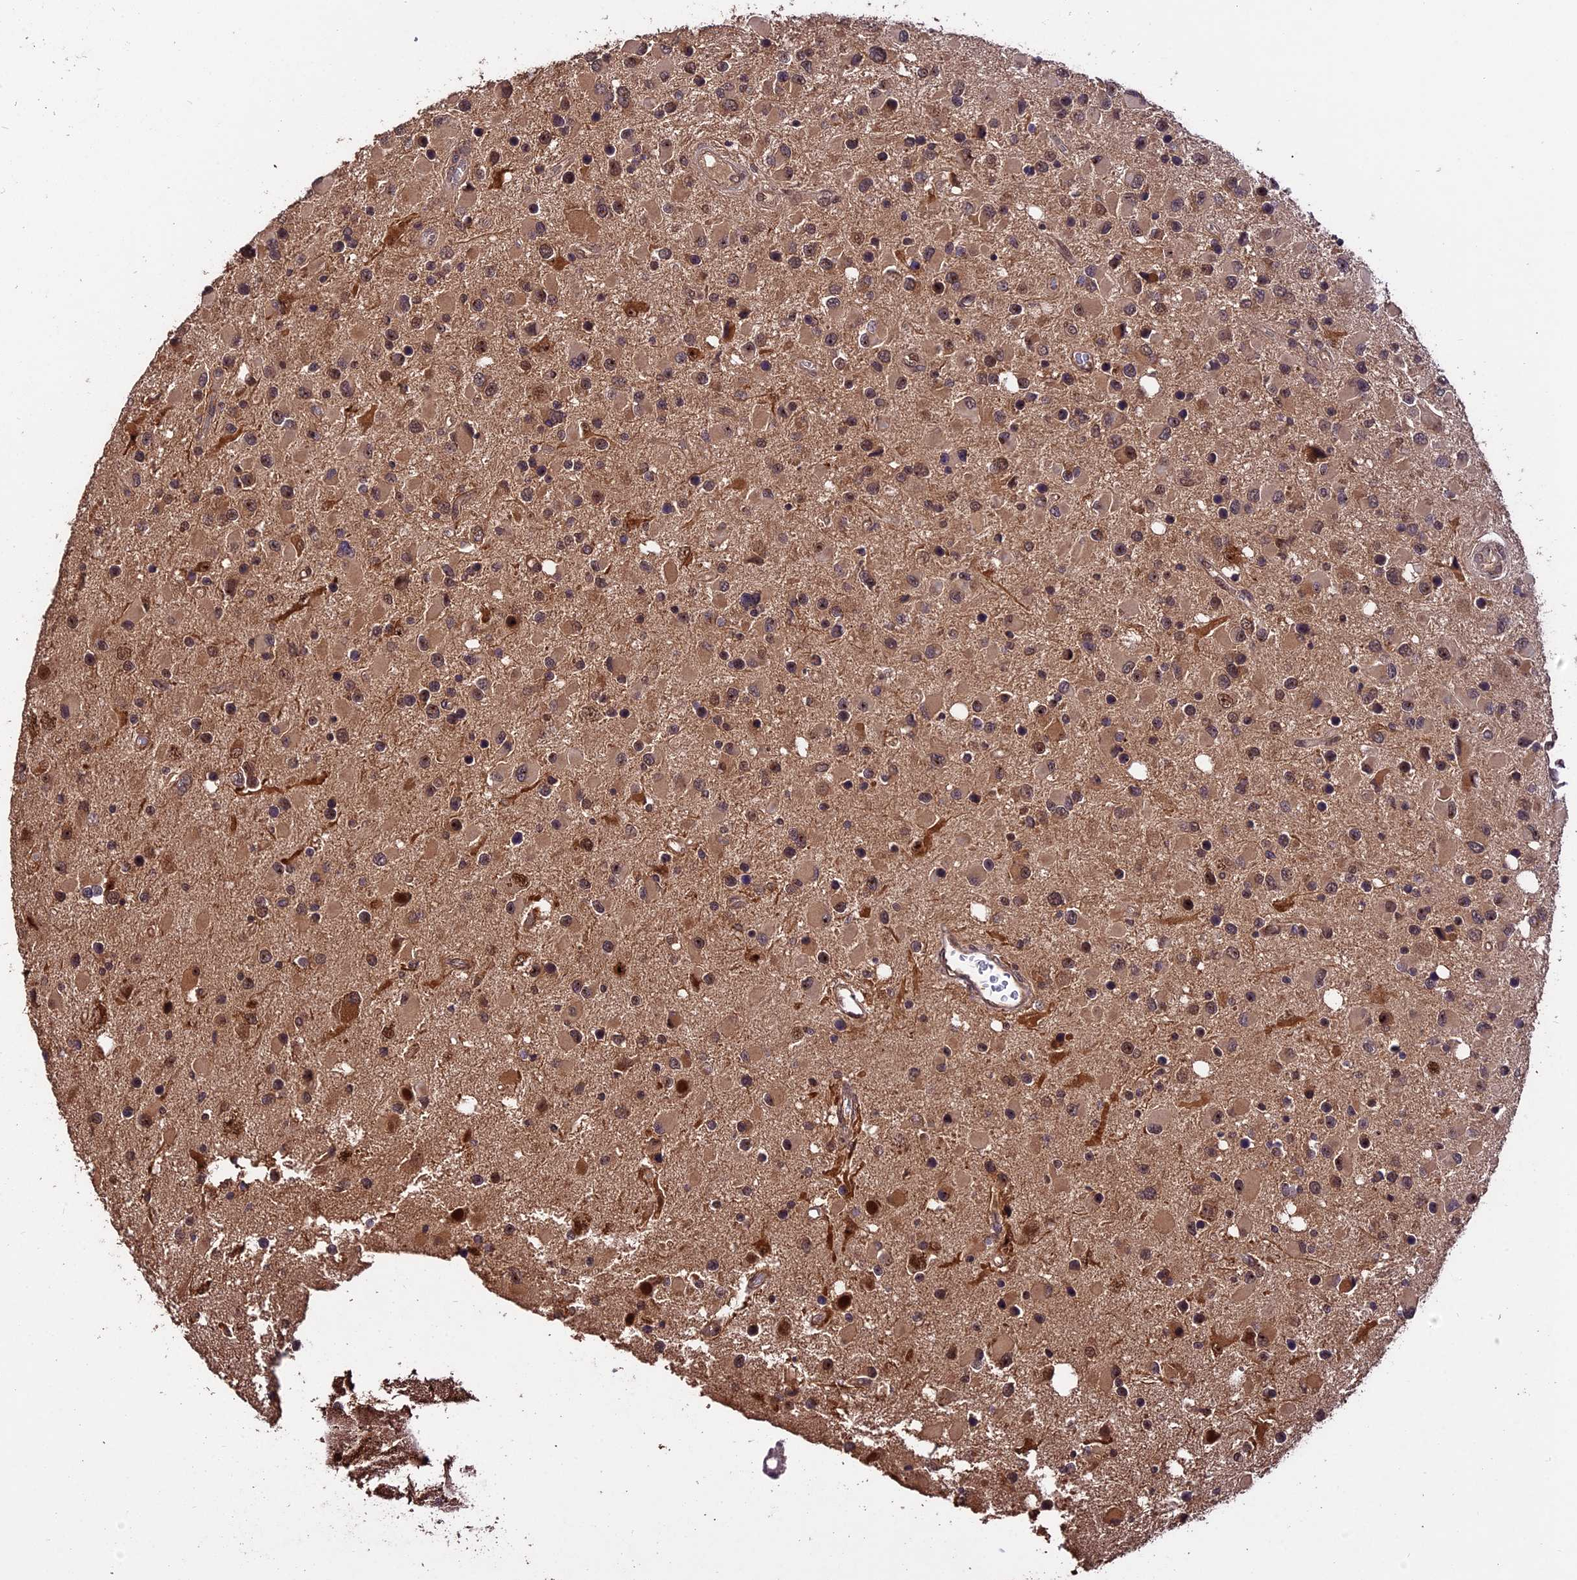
{"staining": {"intensity": "moderate", "quantity": "25%-75%", "location": "cytoplasmic/membranous,nuclear"}, "tissue": "glioma", "cell_type": "Tumor cells", "image_type": "cancer", "snomed": [{"axis": "morphology", "description": "Glioma, malignant, High grade"}, {"axis": "topography", "description": "Brain"}], "caption": "The image displays staining of malignant glioma (high-grade), revealing moderate cytoplasmic/membranous and nuclear protein staining (brown color) within tumor cells.", "gene": "TRMT1", "patient": {"sex": "male", "age": 53}}